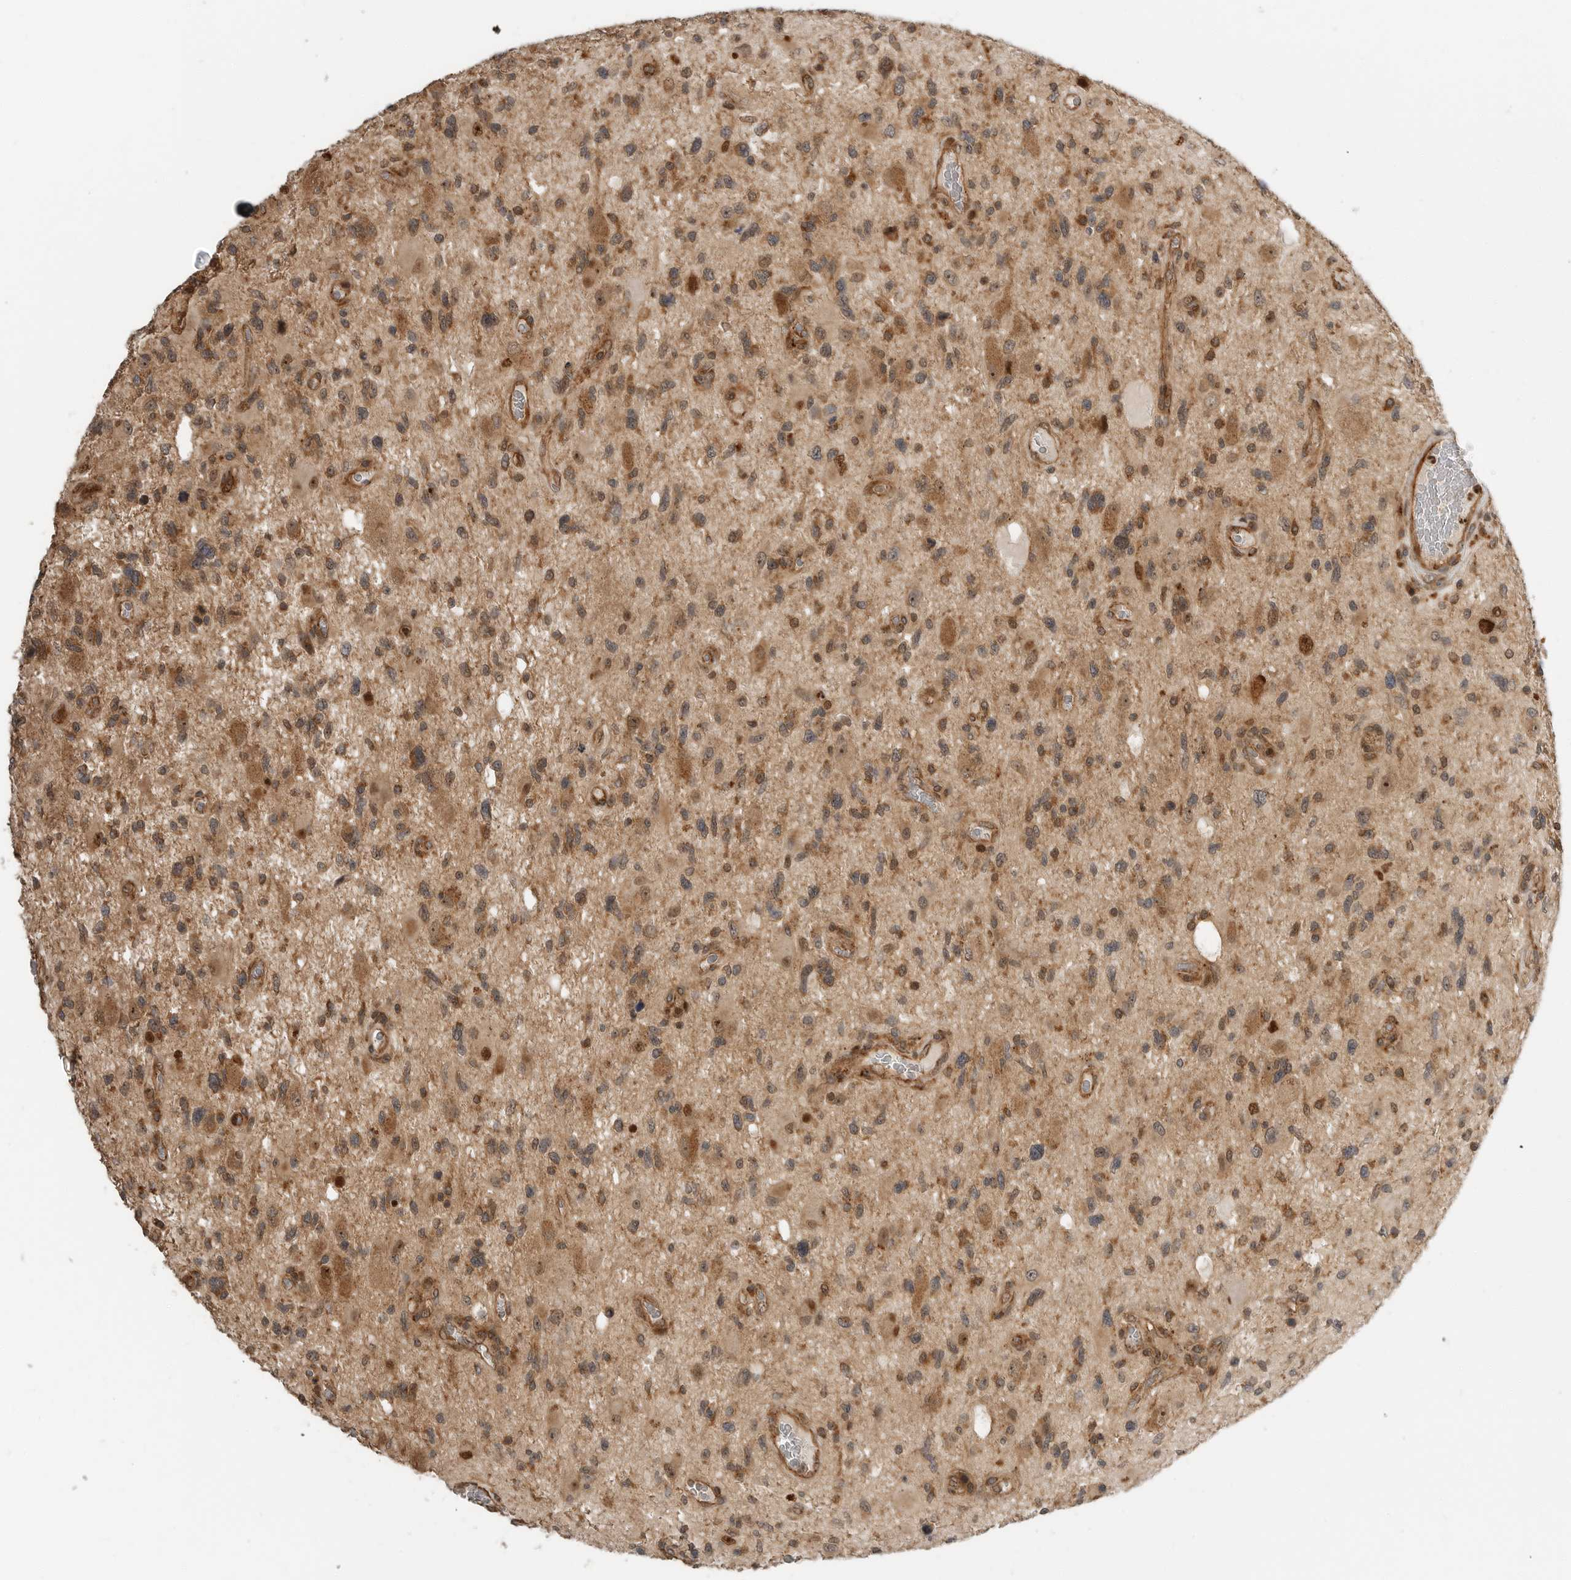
{"staining": {"intensity": "strong", "quantity": "25%-75%", "location": "cytoplasmic/membranous,nuclear"}, "tissue": "glioma", "cell_type": "Tumor cells", "image_type": "cancer", "snomed": [{"axis": "morphology", "description": "Glioma, malignant, High grade"}, {"axis": "topography", "description": "Brain"}], "caption": "Strong cytoplasmic/membranous and nuclear protein expression is present in approximately 25%-75% of tumor cells in glioma. The staining was performed using DAB to visualize the protein expression in brown, while the nuclei were stained in blue with hematoxylin (Magnification: 20x).", "gene": "STRAP", "patient": {"sex": "male", "age": 33}}